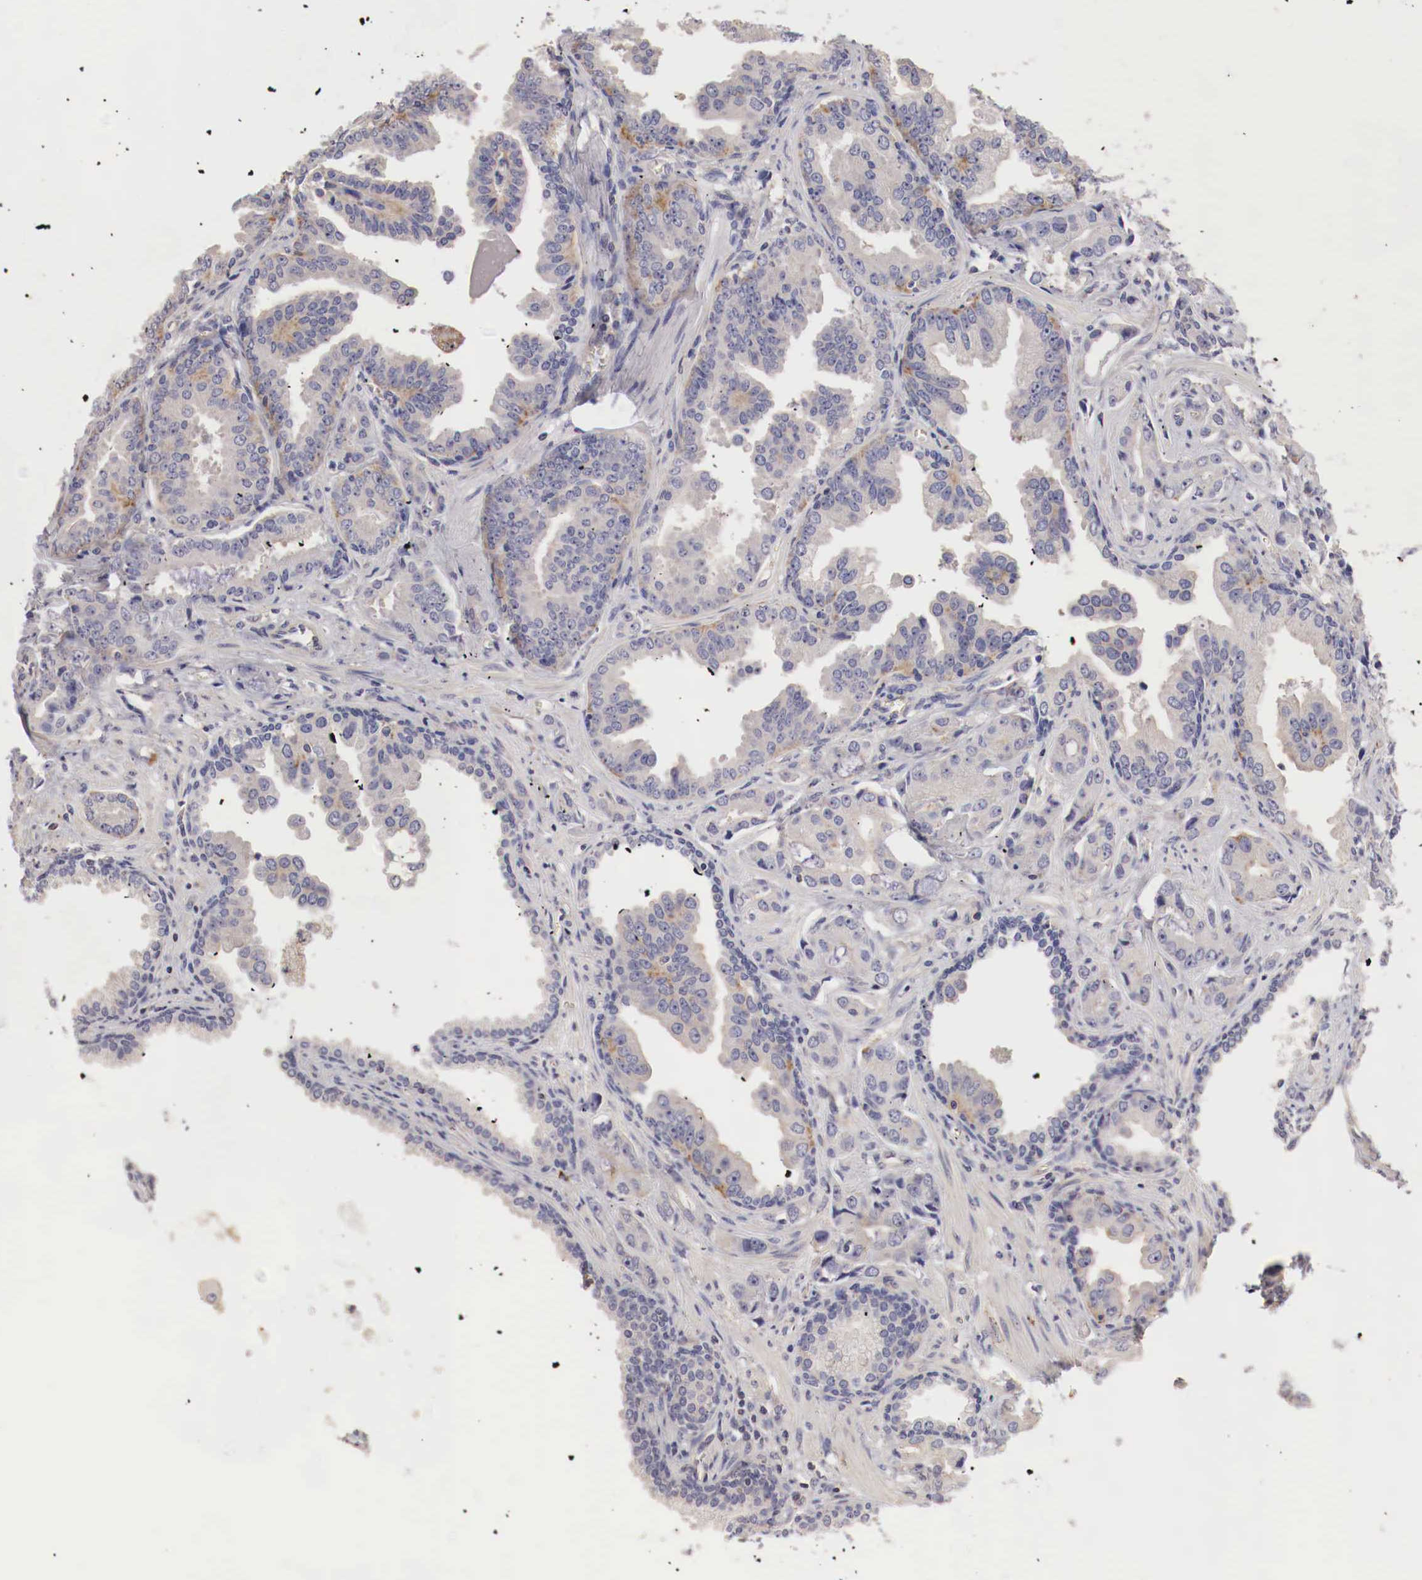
{"staining": {"intensity": "weak", "quantity": "<25%", "location": "cytoplasmic/membranous"}, "tissue": "prostate cancer", "cell_type": "Tumor cells", "image_type": "cancer", "snomed": [{"axis": "morphology", "description": "Adenocarcinoma, Low grade"}, {"axis": "topography", "description": "Prostate"}], "caption": "This micrograph is of adenocarcinoma (low-grade) (prostate) stained with IHC to label a protein in brown with the nuclei are counter-stained blue. There is no positivity in tumor cells. The staining was performed using DAB to visualize the protein expression in brown, while the nuclei were stained in blue with hematoxylin (Magnification: 20x).", "gene": "PITPNA", "patient": {"sex": "male", "age": 65}}